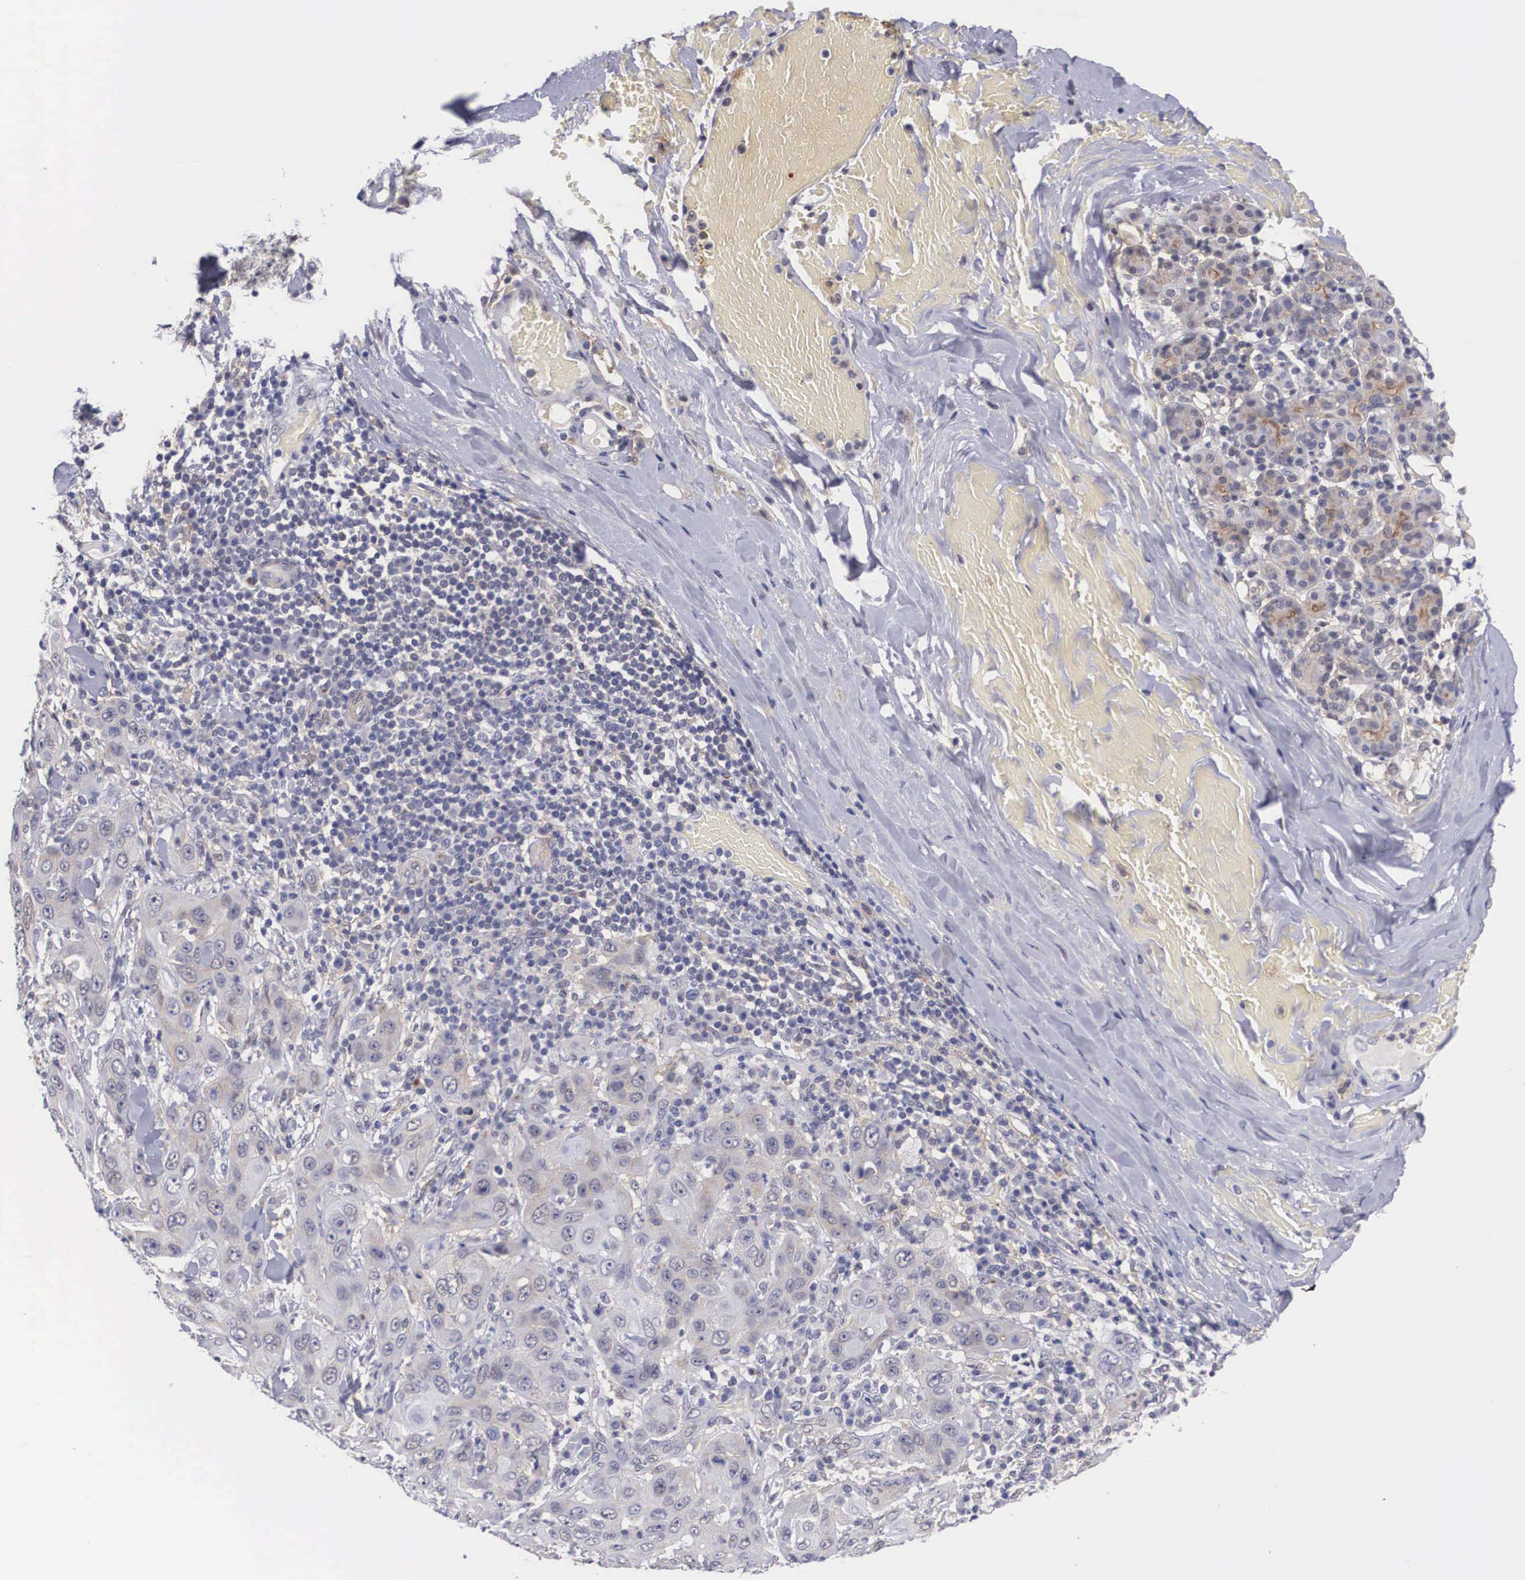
{"staining": {"intensity": "weak", "quantity": "25%-75%", "location": "cytoplasmic/membranous"}, "tissue": "skin cancer", "cell_type": "Tumor cells", "image_type": "cancer", "snomed": [{"axis": "morphology", "description": "Squamous cell carcinoma, NOS"}, {"axis": "topography", "description": "Skin"}], "caption": "Human skin cancer stained with a brown dye demonstrates weak cytoplasmic/membranous positive staining in about 25%-75% of tumor cells.", "gene": "NR4A2", "patient": {"sex": "male", "age": 84}}